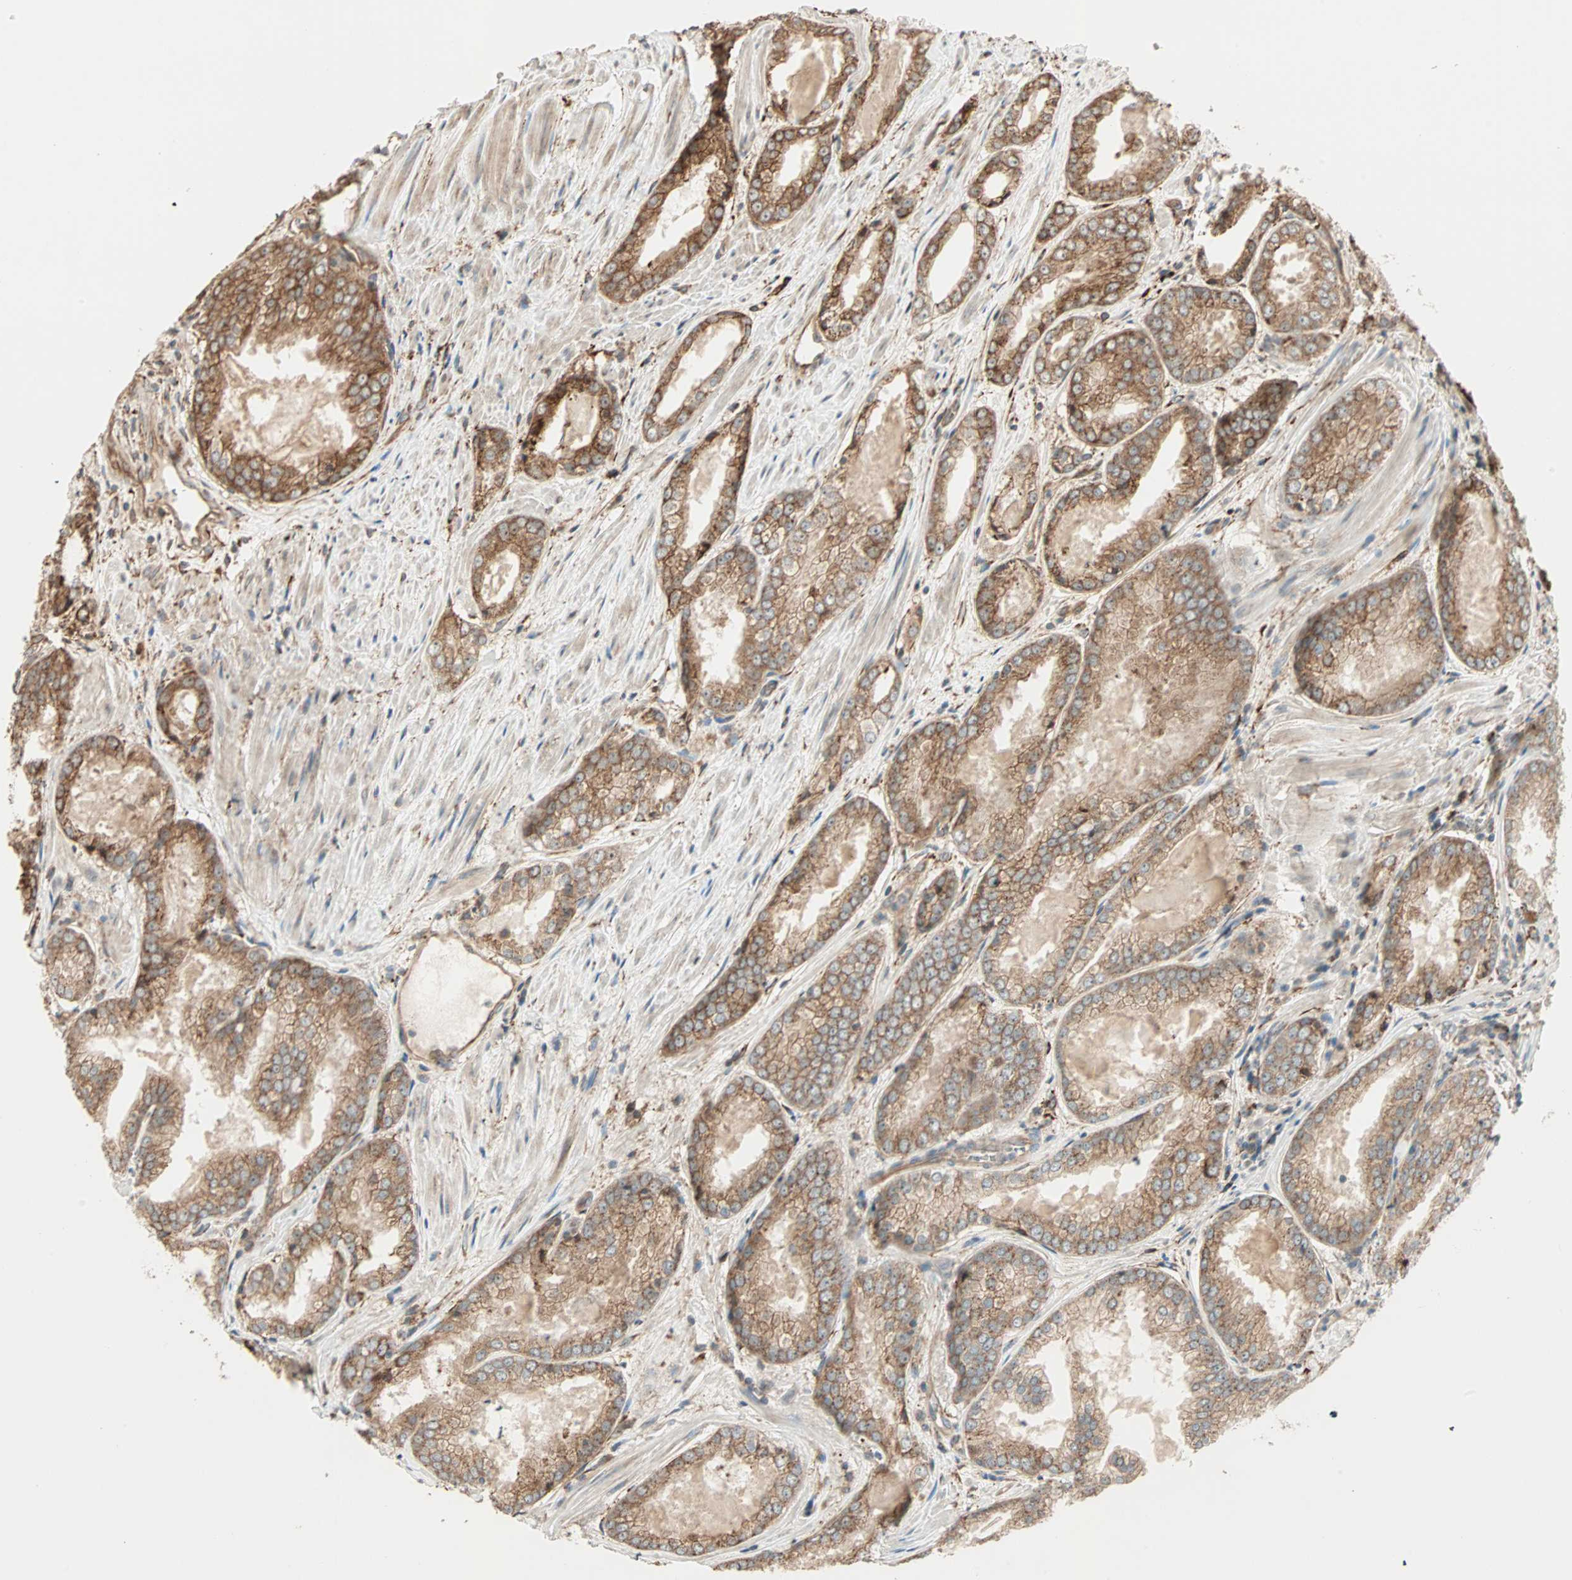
{"staining": {"intensity": "moderate", "quantity": ">75%", "location": "cytoplasmic/membranous"}, "tissue": "prostate cancer", "cell_type": "Tumor cells", "image_type": "cancer", "snomed": [{"axis": "morphology", "description": "Adenocarcinoma, Low grade"}, {"axis": "topography", "description": "Prostate"}], "caption": "This photomicrograph demonstrates low-grade adenocarcinoma (prostate) stained with IHC to label a protein in brown. The cytoplasmic/membranous of tumor cells show moderate positivity for the protein. Nuclei are counter-stained blue.", "gene": "P4HA1", "patient": {"sex": "male", "age": 64}}